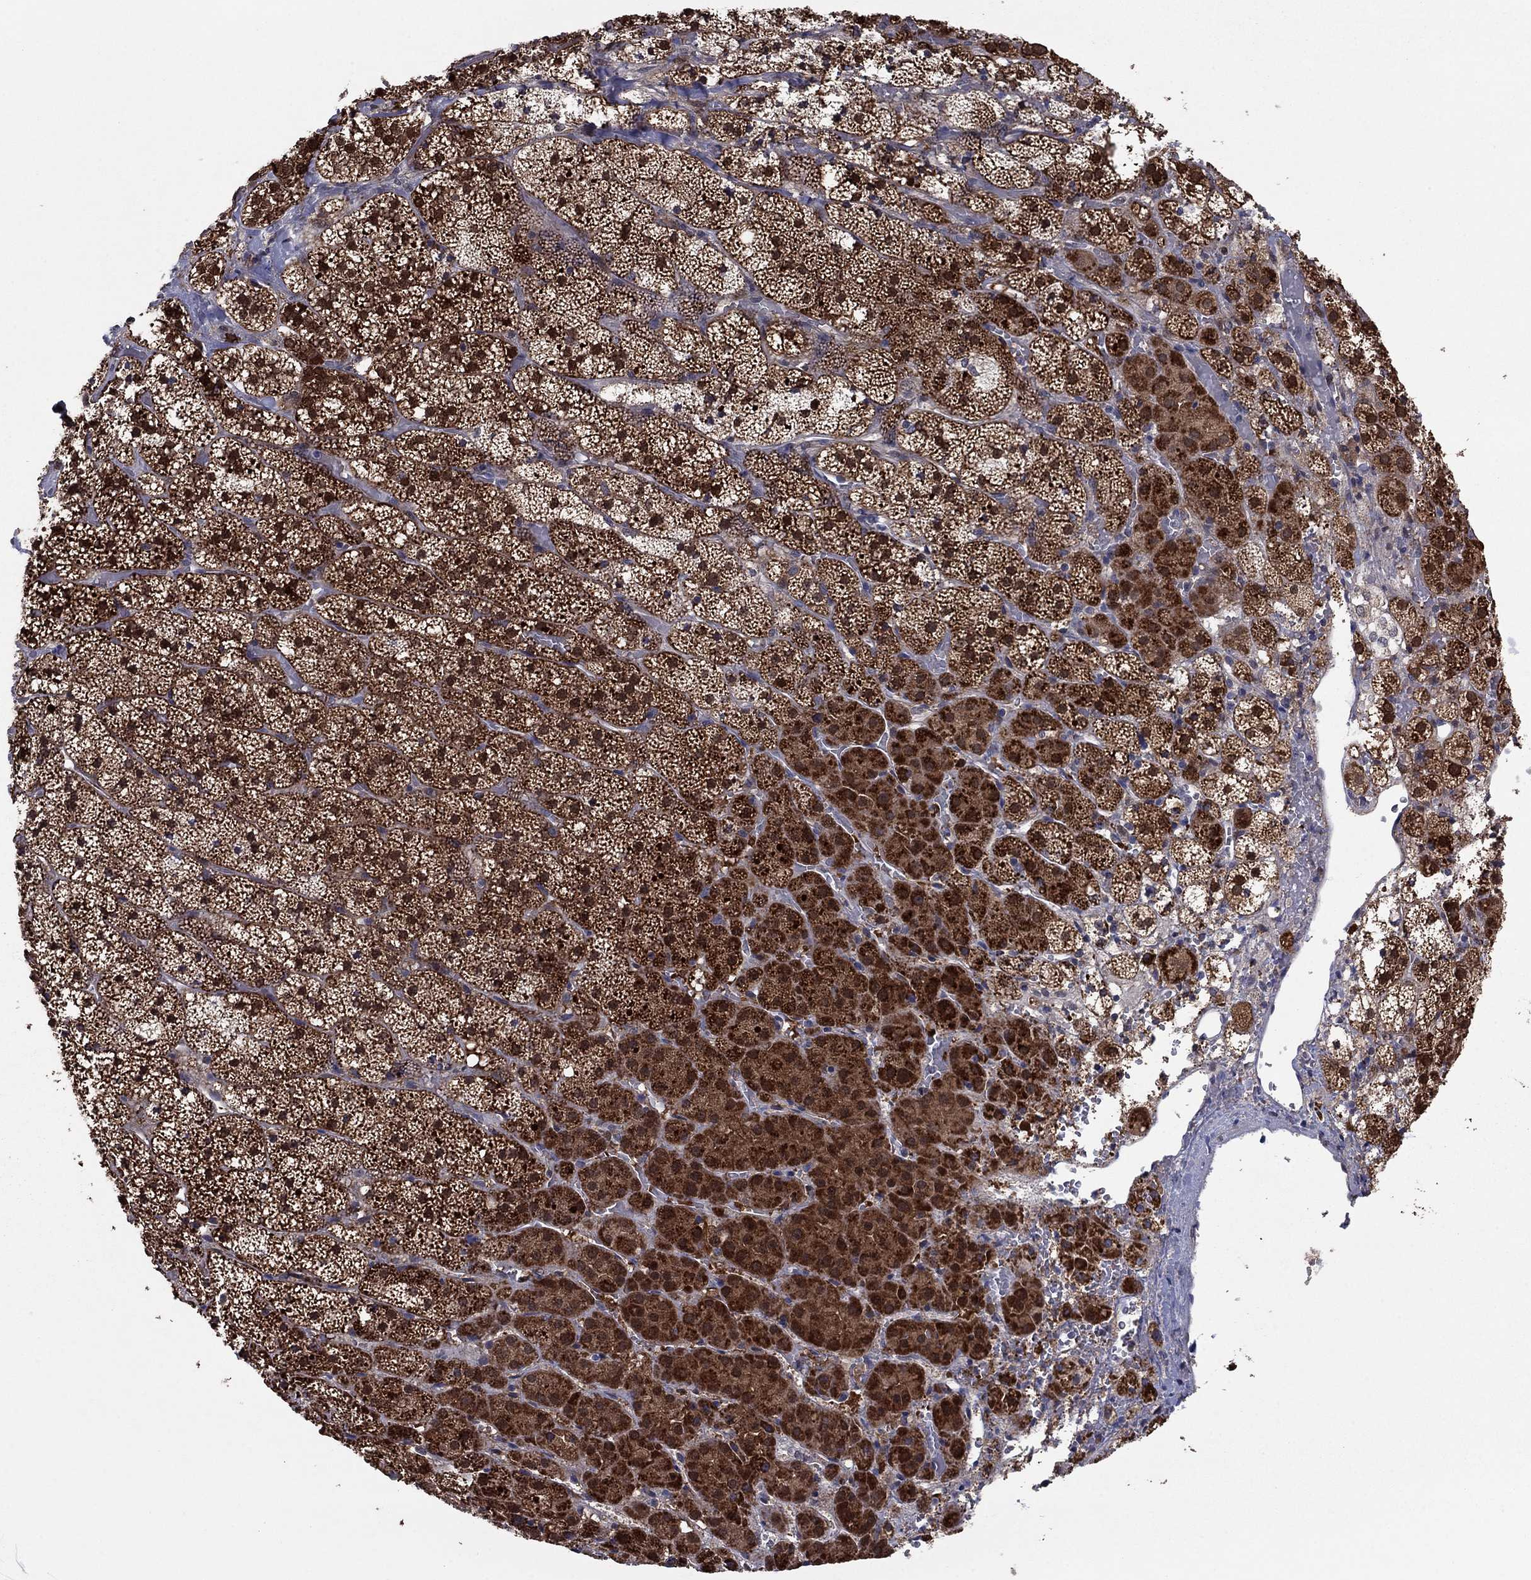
{"staining": {"intensity": "strong", "quantity": ">75%", "location": "cytoplasmic/membranous,nuclear"}, "tissue": "adrenal gland", "cell_type": "Glandular cells", "image_type": "normal", "snomed": [{"axis": "morphology", "description": "Normal tissue, NOS"}, {"axis": "topography", "description": "Adrenal gland"}], "caption": "Unremarkable adrenal gland reveals strong cytoplasmic/membranous,nuclear staining in approximately >75% of glandular cells.", "gene": "GRHPR", "patient": {"sex": "male", "age": 53}}